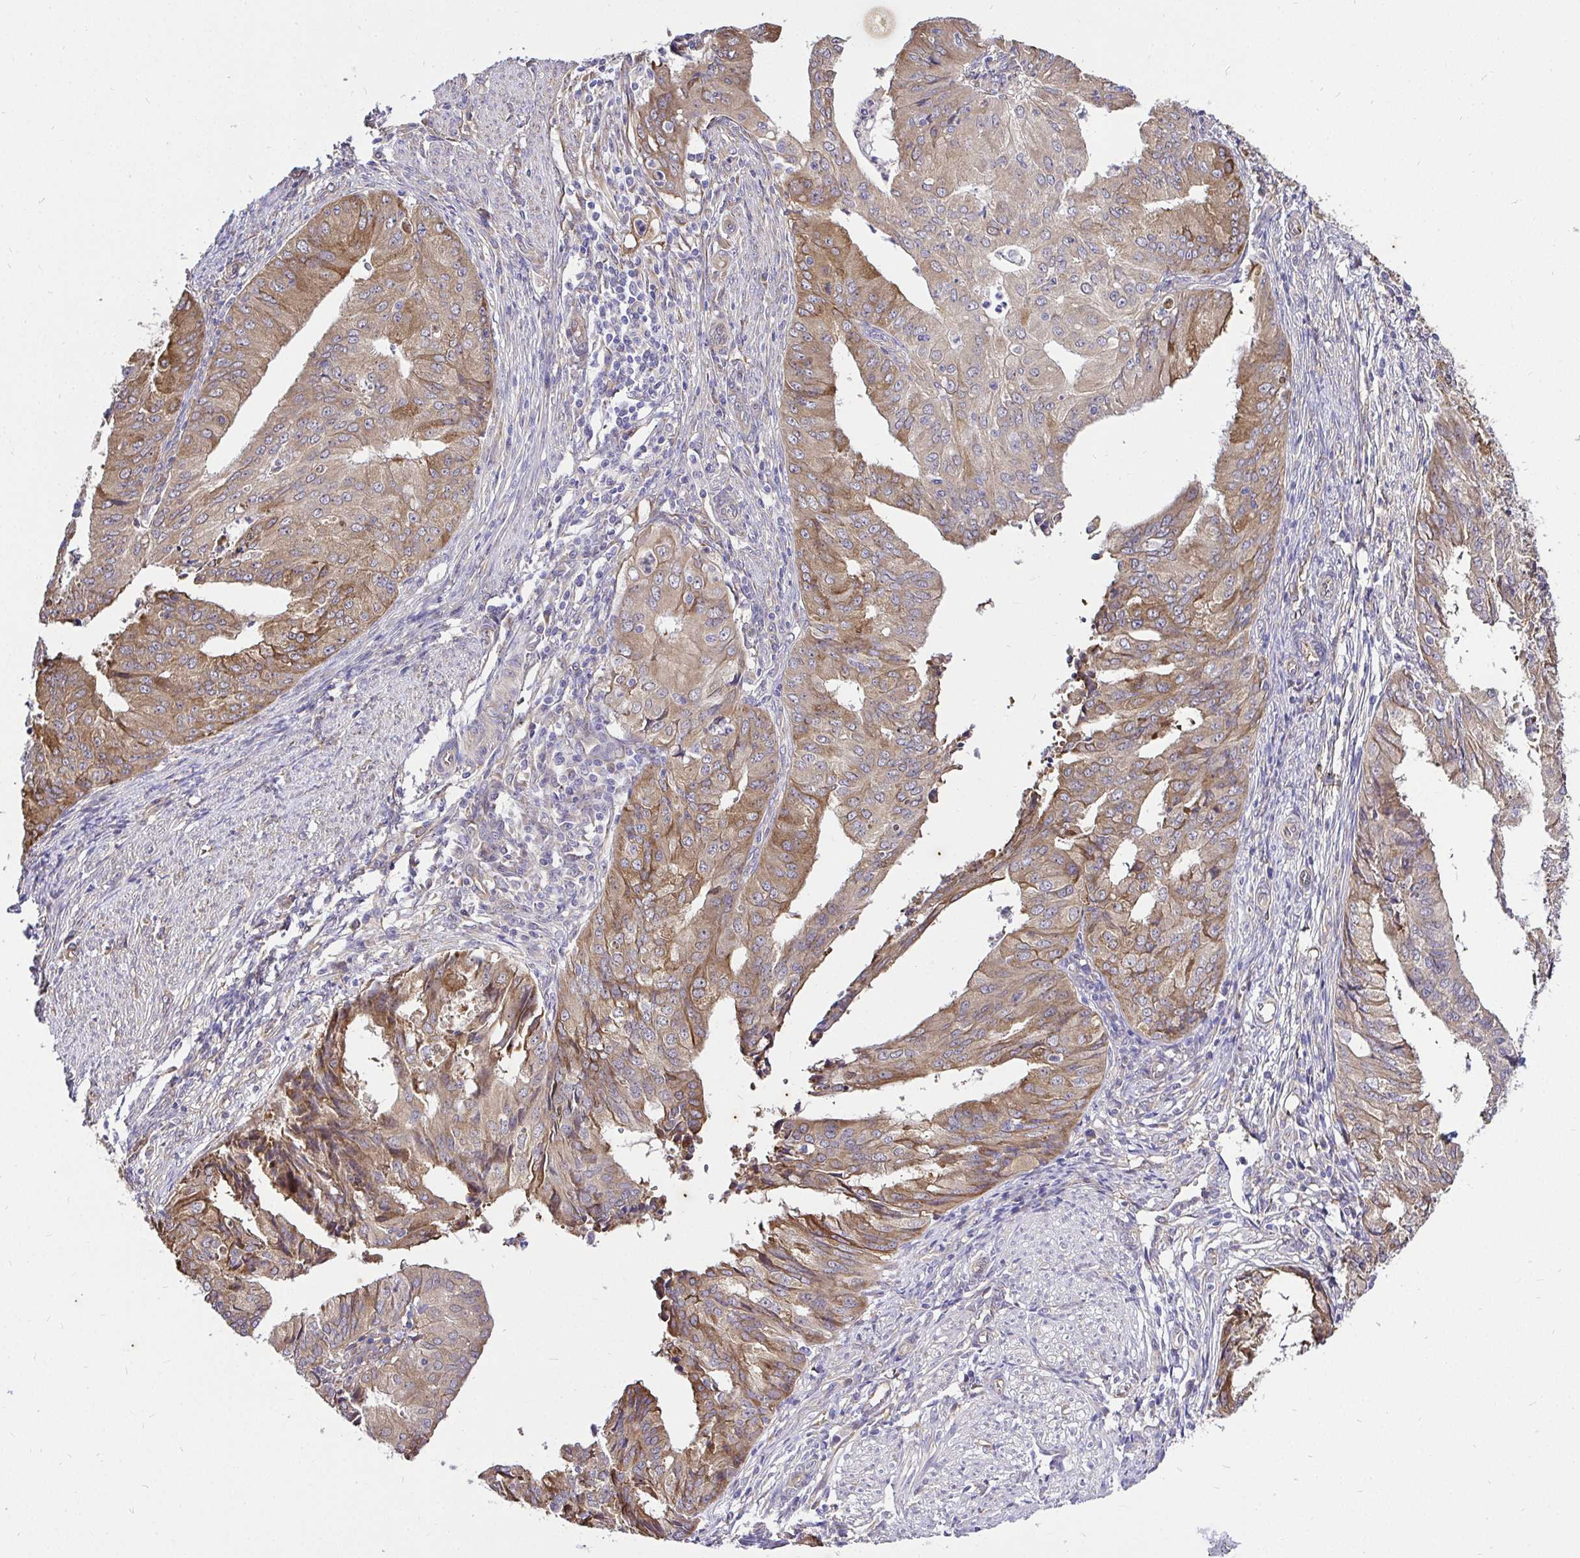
{"staining": {"intensity": "moderate", "quantity": ">75%", "location": "cytoplasmic/membranous"}, "tissue": "endometrial cancer", "cell_type": "Tumor cells", "image_type": "cancer", "snomed": [{"axis": "morphology", "description": "Adenocarcinoma, NOS"}, {"axis": "topography", "description": "Endometrium"}], "caption": "High-power microscopy captured an immunohistochemistry (IHC) histopathology image of endometrial adenocarcinoma, revealing moderate cytoplasmic/membranous positivity in about >75% of tumor cells.", "gene": "CCDC122", "patient": {"sex": "female", "age": 50}}